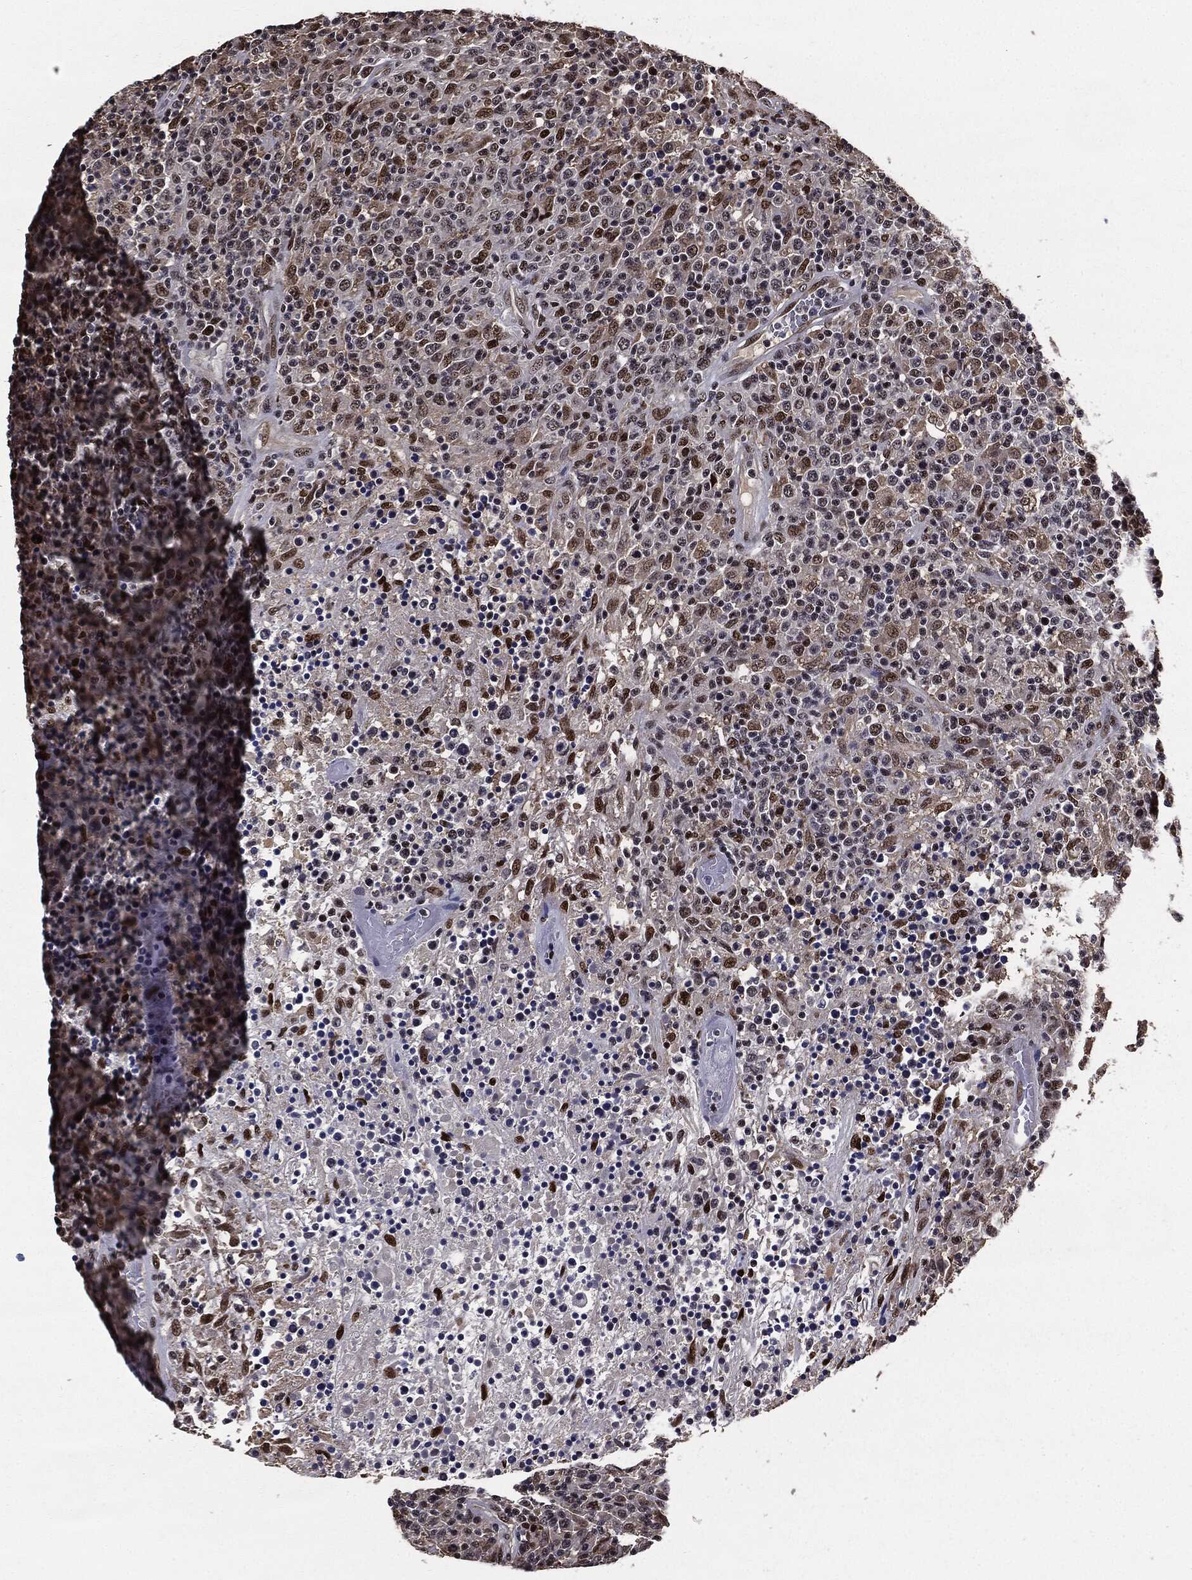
{"staining": {"intensity": "moderate", "quantity": "25%-75%", "location": "nuclear"}, "tissue": "lymphoma", "cell_type": "Tumor cells", "image_type": "cancer", "snomed": [{"axis": "morphology", "description": "Malignant lymphoma, non-Hodgkin's type, High grade"}, {"axis": "topography", "description": "Lung"}], "caption": "Protein expression analysis of human malignant lymphoma, non-Hodgkin's type (high-grade) reveals moderate nuclear staining in approximately 25%-75% of tumor cells.", "gene": "JUN", "patient": {"sex": "male", "age": 79}}